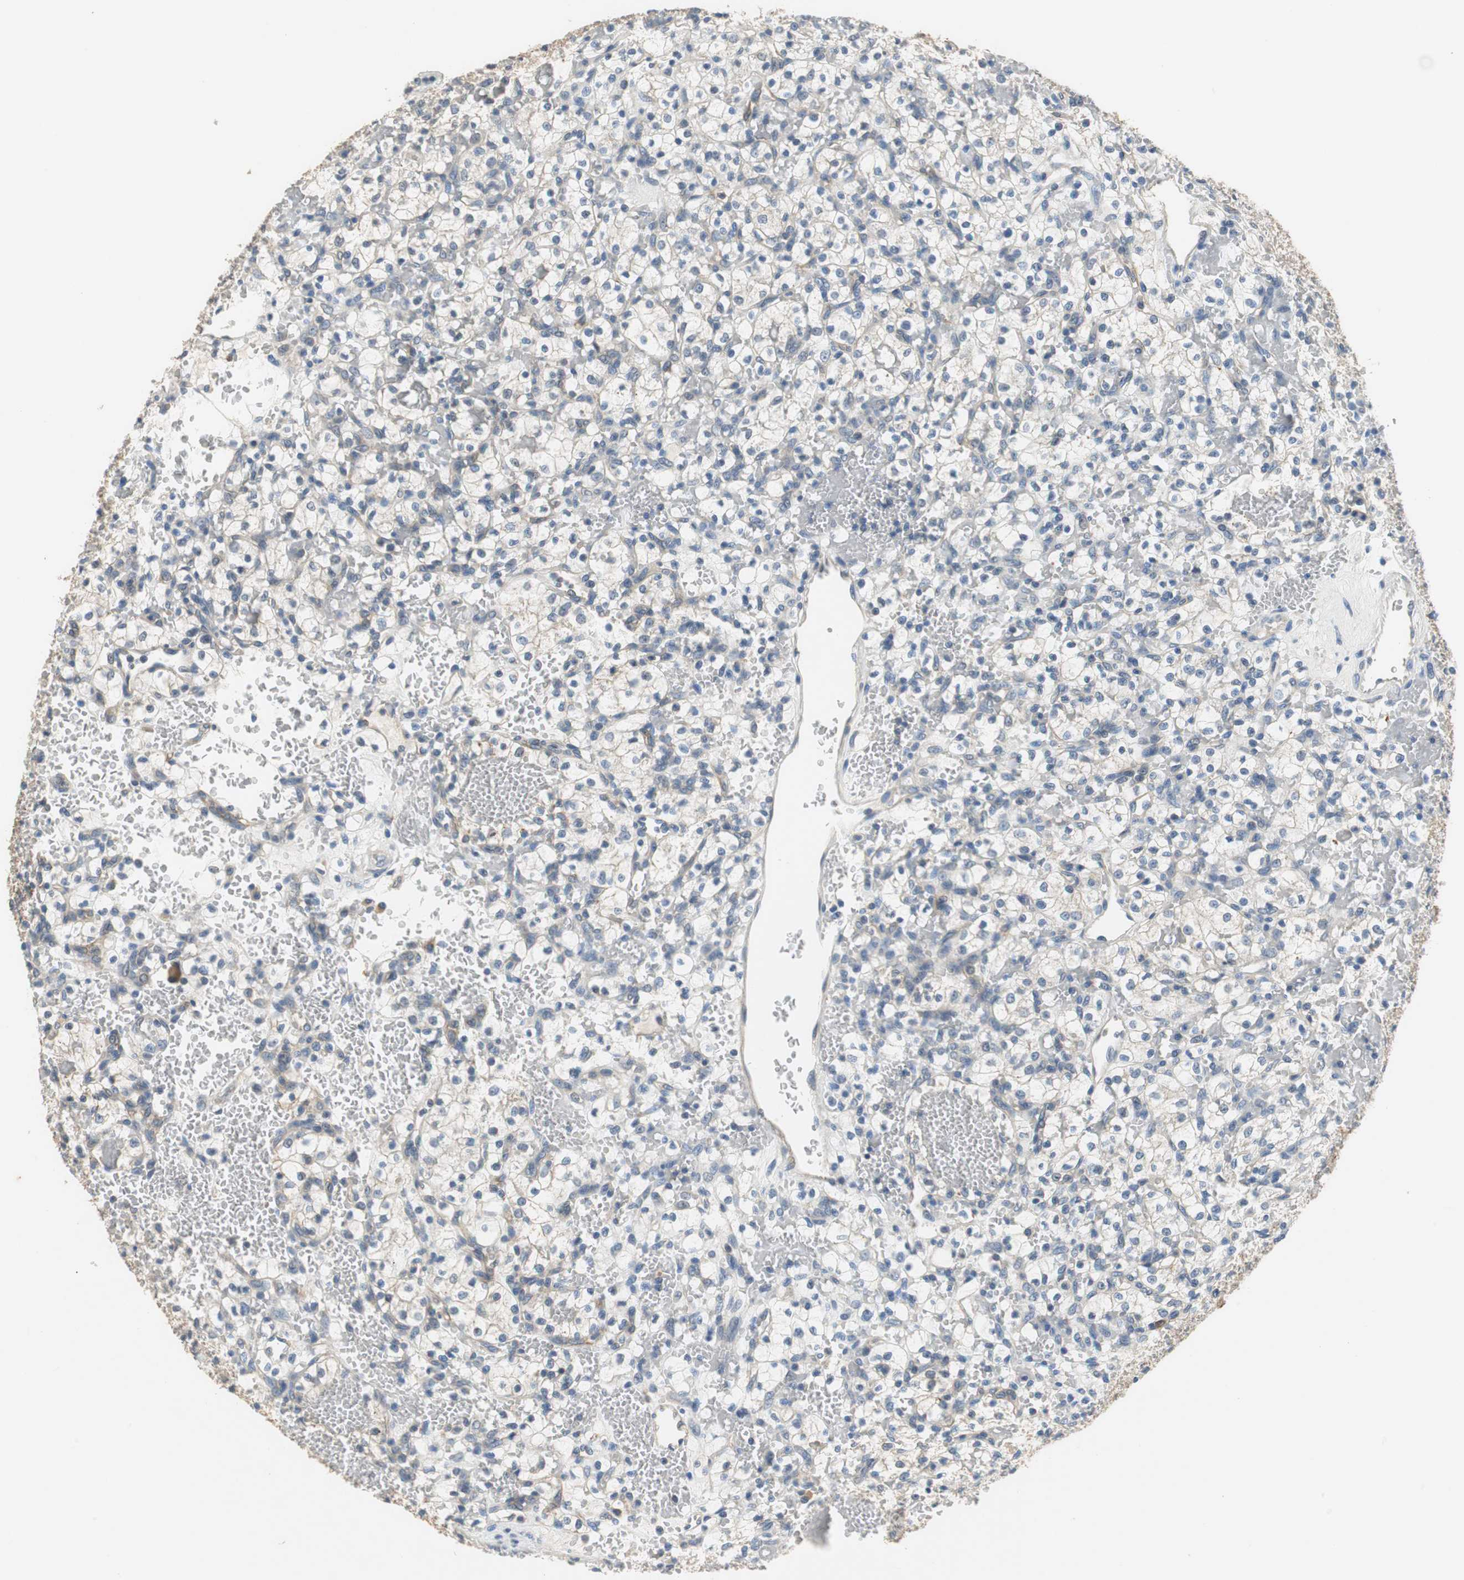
{"staining": {"intensity": "negative", "quantity": "none", "location": "none"}, "tissue": "renal cancer", "cell_type": "Tumor cells", "image_type": "cancer", "snomed": [{"axis": "morphology", "description": "Adenocarcinoma, NOS"}, {"axis": "topography", "description": "Kidney"}], "caption": "IHC histopathology image of neoplastic tissue: renal adenocarcinoma stained with DAB (3,3'-diaminobenzidine) displays no significant protein positivity in tumor cells.", "gene": "MTIF2", "patient": {"sex": "female", "age": 60}}